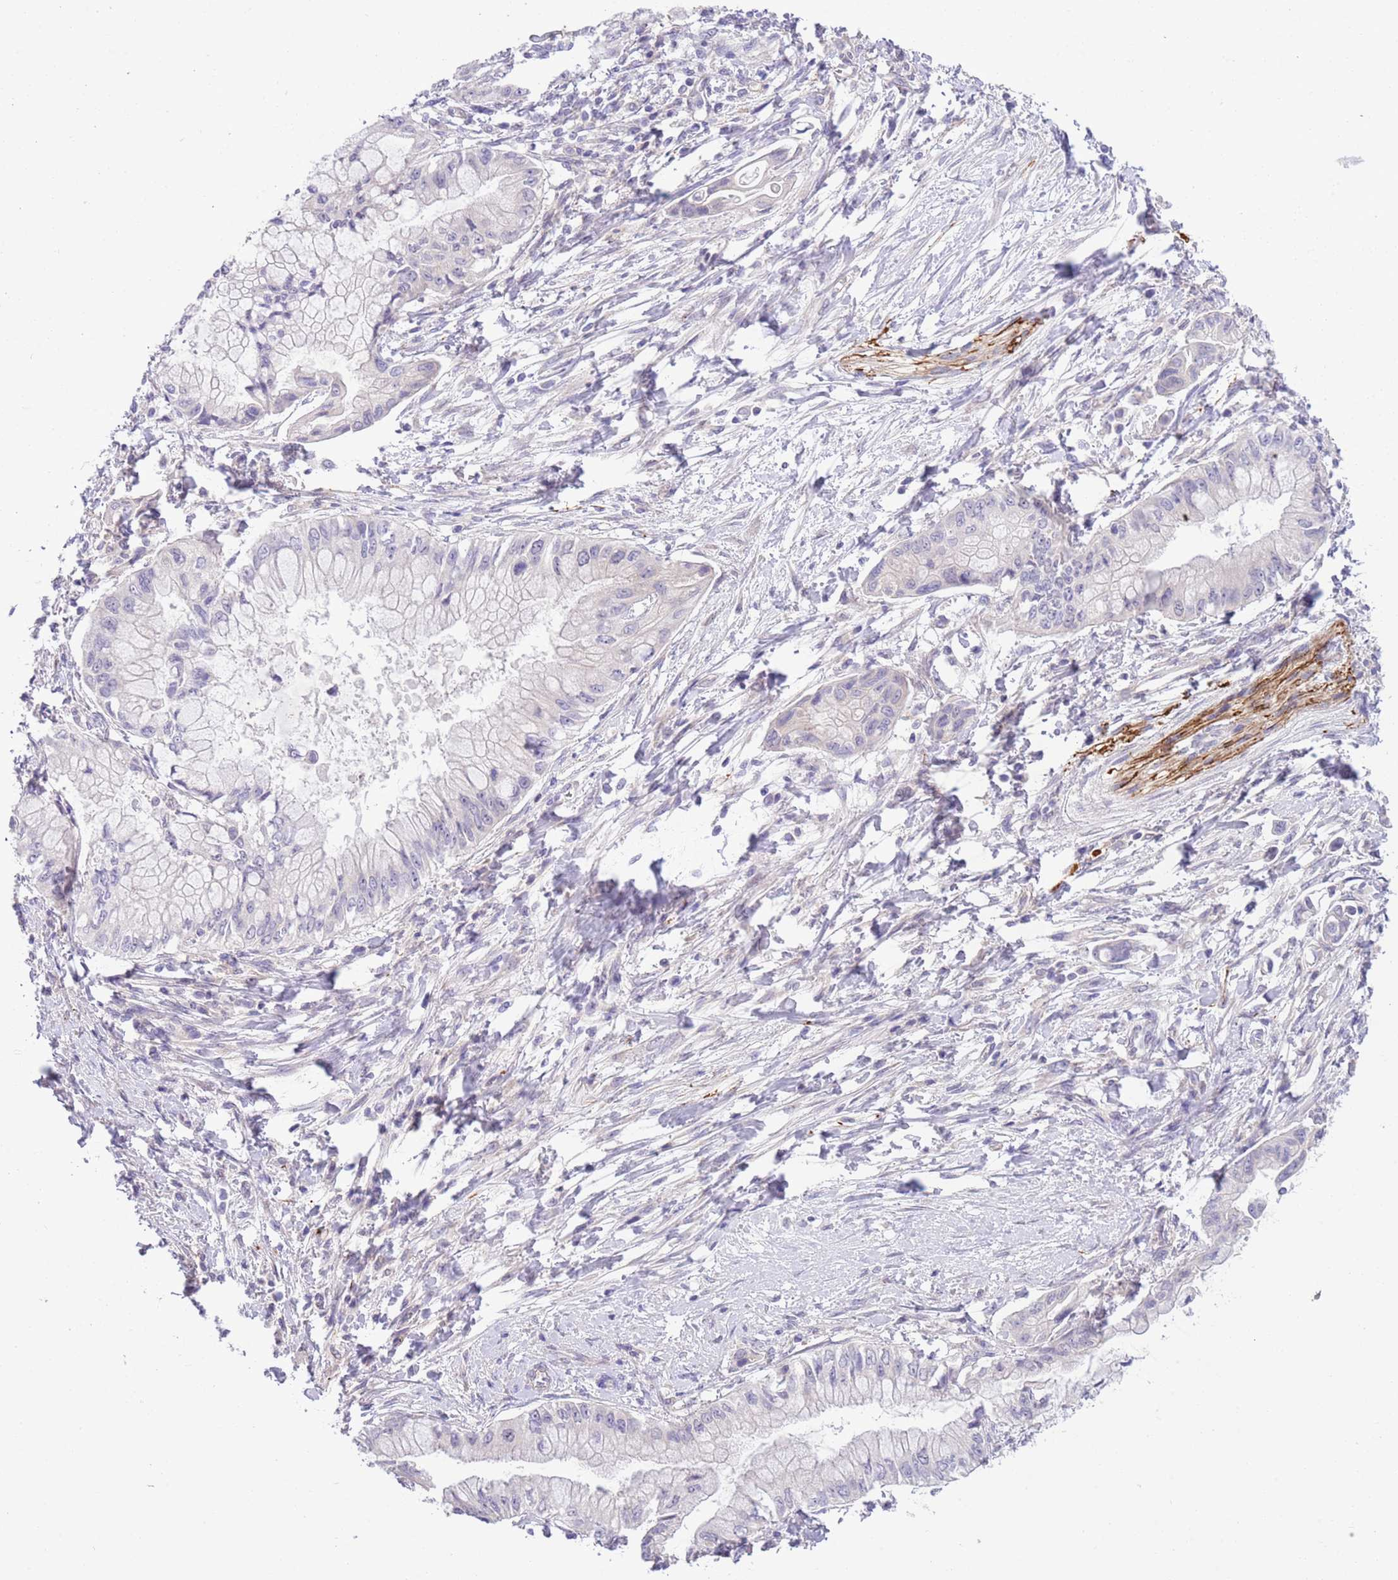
{"staining": {"intensity": "negative", "quantity": "none", "location": "none"}, "tissue": "pancreatic cancer", "cell_type": "Tumor cells", "image_type": "cancer", "snomed": [{"axis": "morphology", "description": "Adenocarcinoma, NOS"}, {"axis": "topography", "description": "Pancreas"}], "caption": "This is an IHC image of human pancreatic cancer. There is no expression in tumor cells.", "gene": "NET1", "patient": {"sex": "male", "age": 48}}